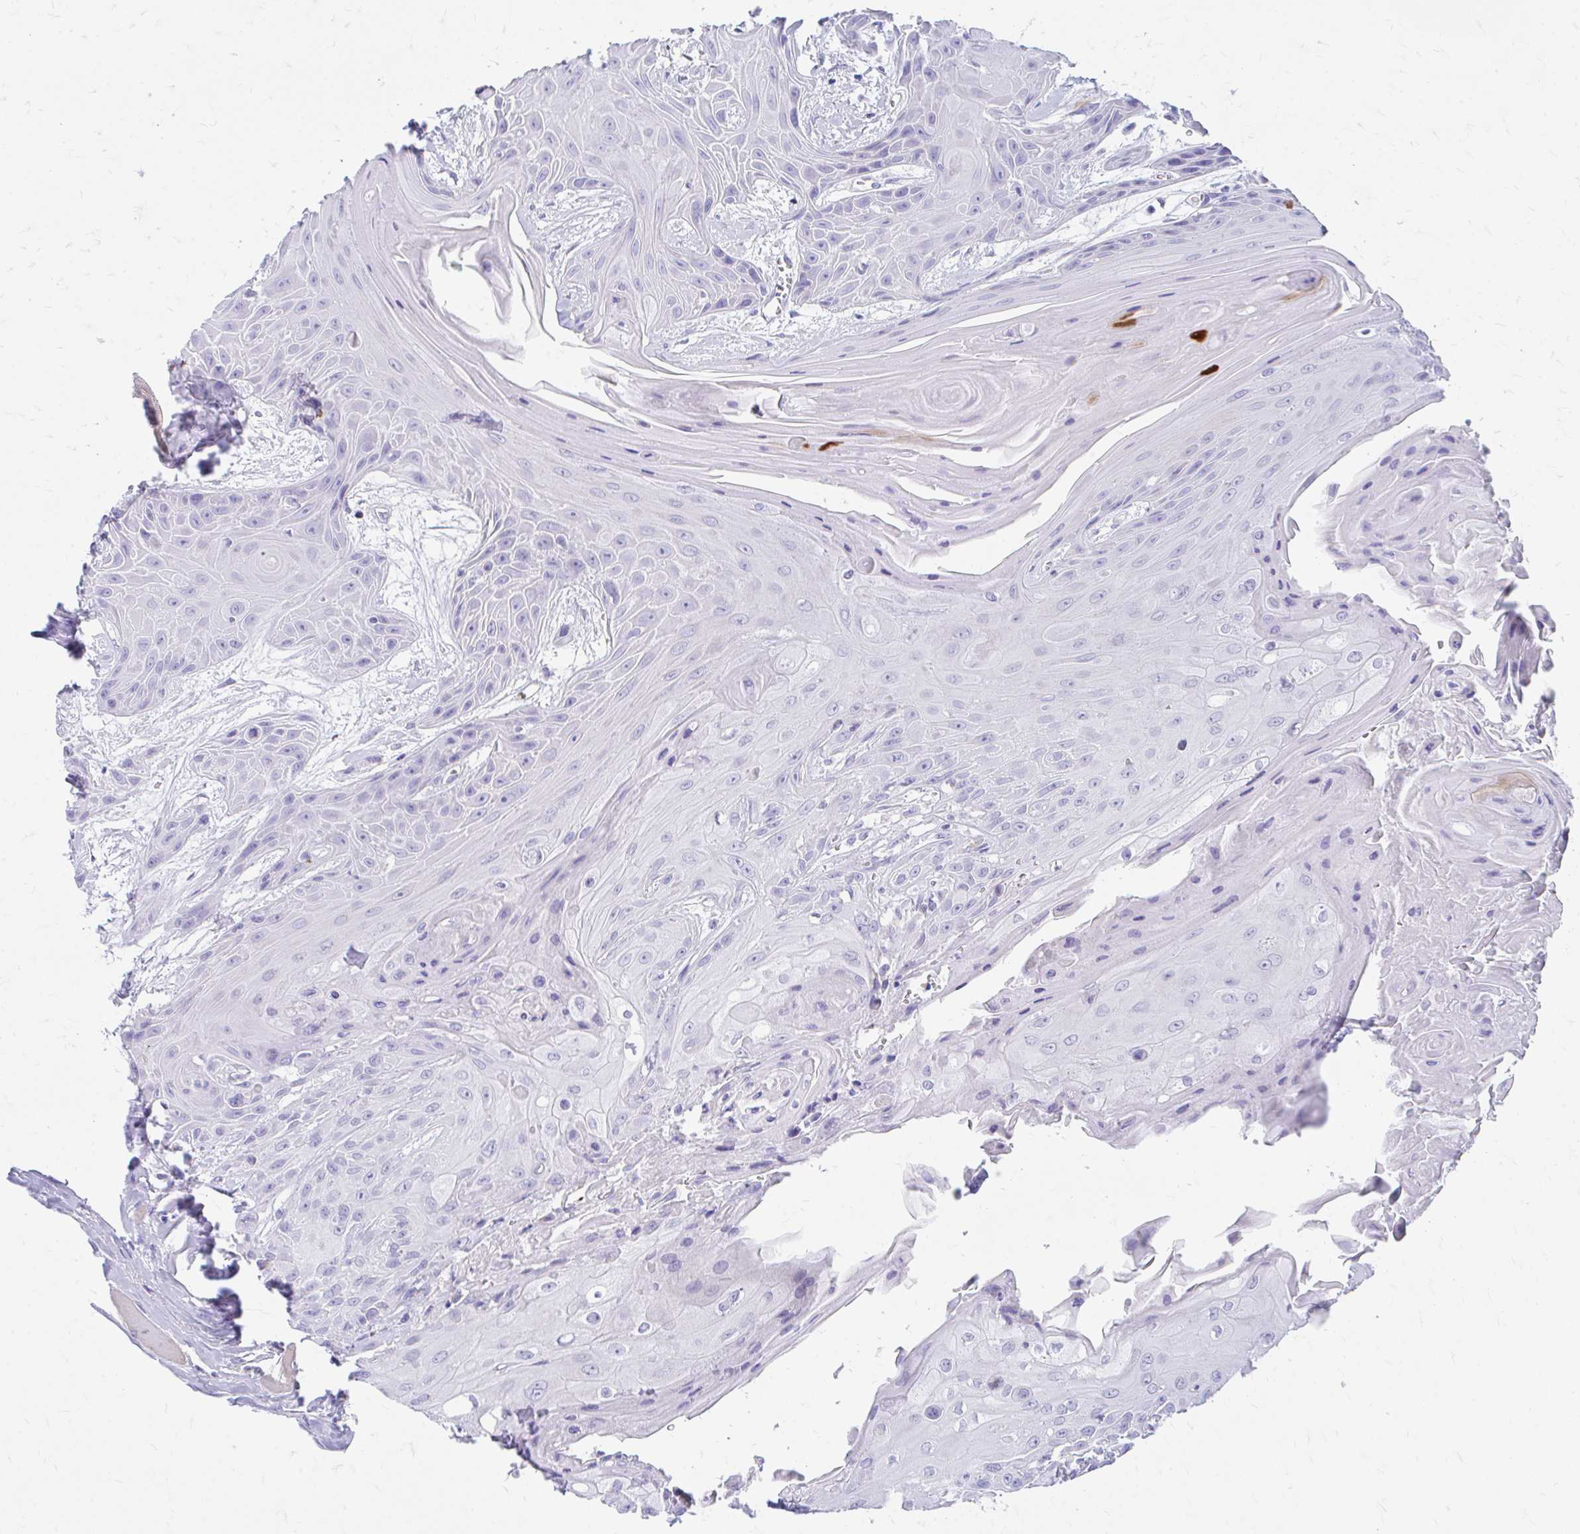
{"staining": {"intensity": "negative", "quantity": "none", "location": "none"}, "tissue": "head and neck cancer", "cell_type": "Tumor cells", "image_type": "cancer", "snomed": [{"axis": "morphology", "description": "Squamous cell carcinoma, NOS"}, {"axis": "topography", "description": "Head-Neck"}], "caption": "Micrograph shows no protein expression in tumor cells of head and neck squamous cell carcinoma tissue. The staining was performed using DAB to visualize the protein expression in brown, while the nuclei were stained in blue with hematoxylin (Magnification: 20x).", "gene": "KRIT1", "patient": {"sex": "female", "age": 73}}